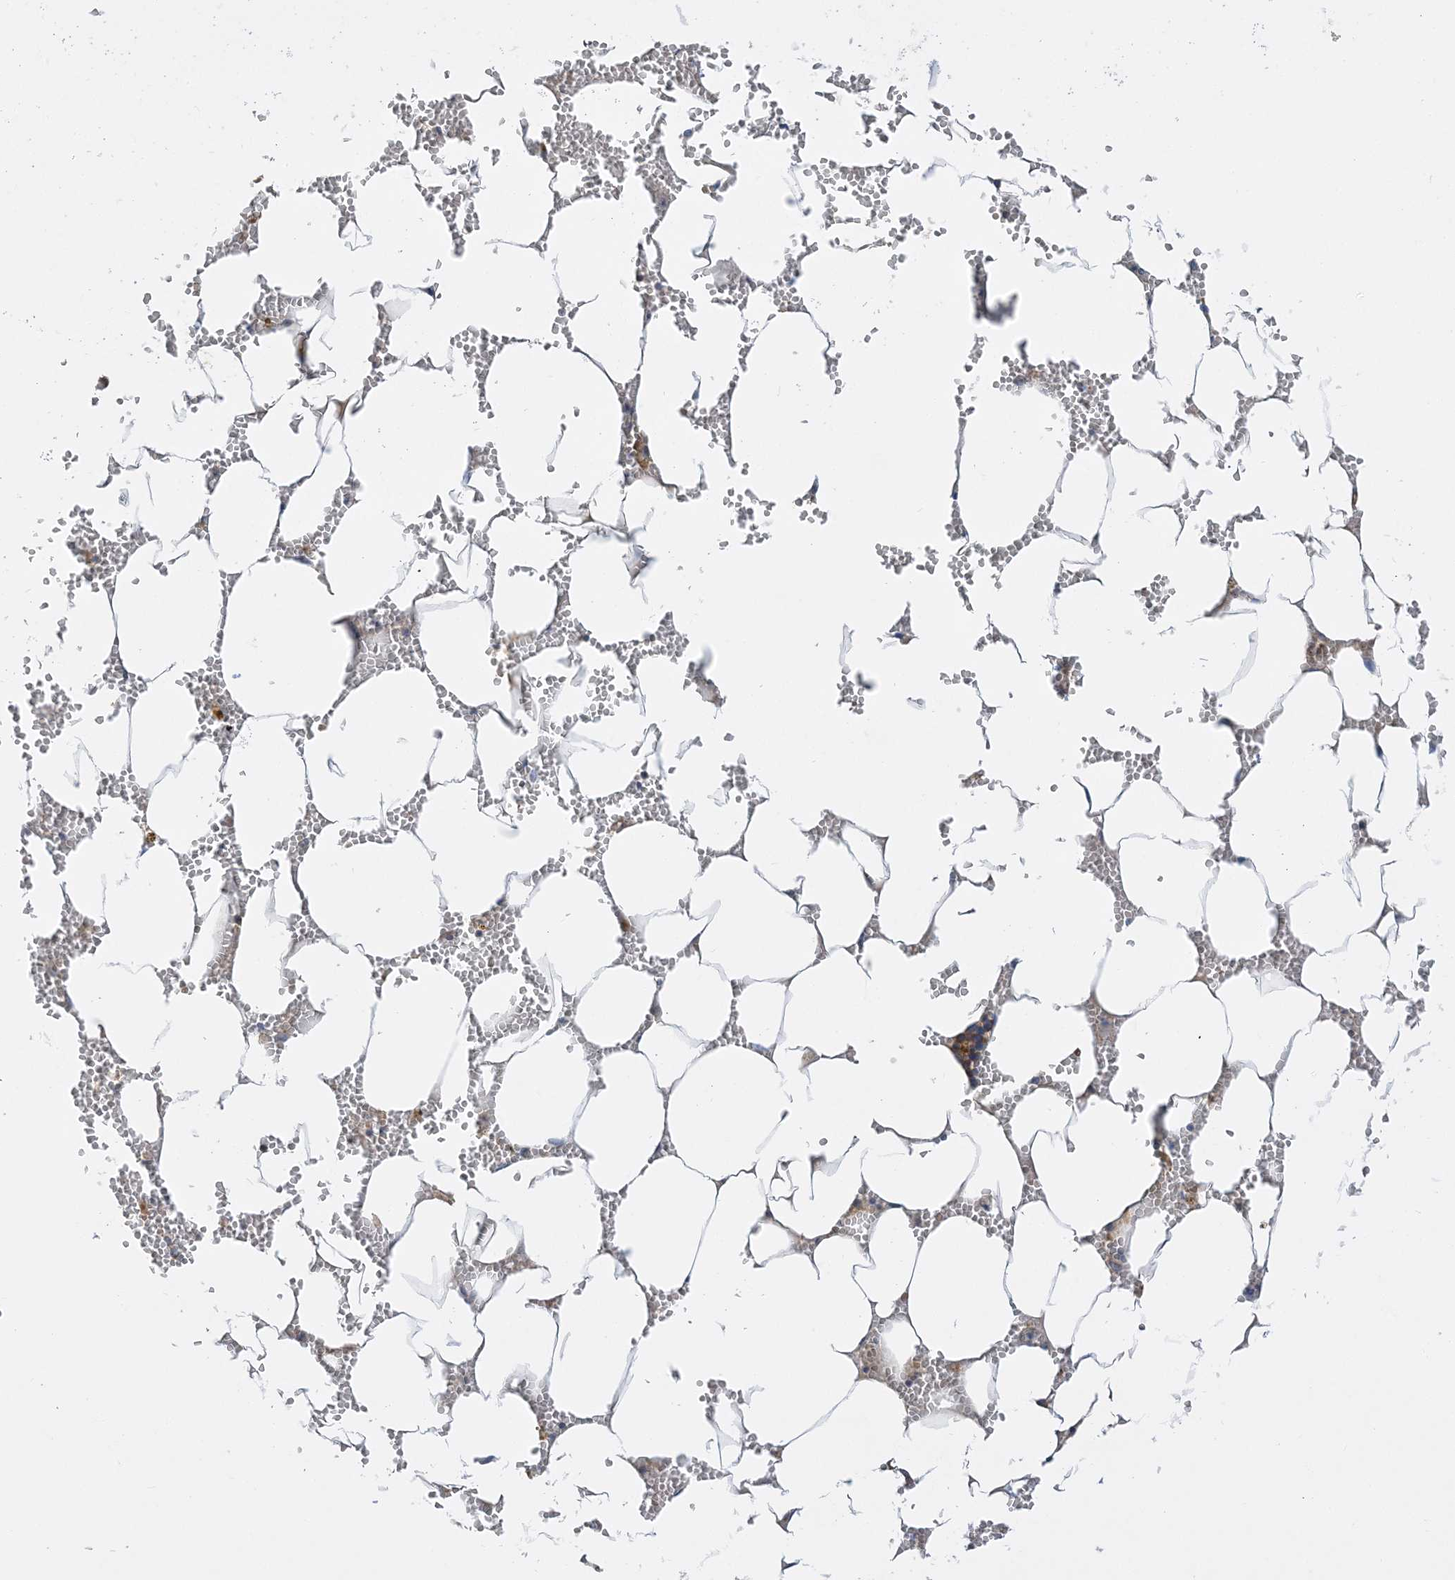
{"staining": {"intensity": "moderate", "quantity": "<25%", "location": "cytoplasmic/membranous"}, "tissue": "bone marrow", "cell_type": "Hematopoietic cells", "image_type": "normal", "snomed": [{"axis": "morphology", "description": "Normal tissue, NOS"}, {"axis": "topography", "description": "Bone marrow"}], "caption": "Immunohistochemical staining of unremarkable human bone marrow reveals <25% levels of moderate cytoplasmic/membranous protein expression in approximately <25% of hematopoietic cells. (IHC, brightfield microscopy, high magnification).", "gene": "FAM114A2", "patient": {"sex": "male", "age": 70}}